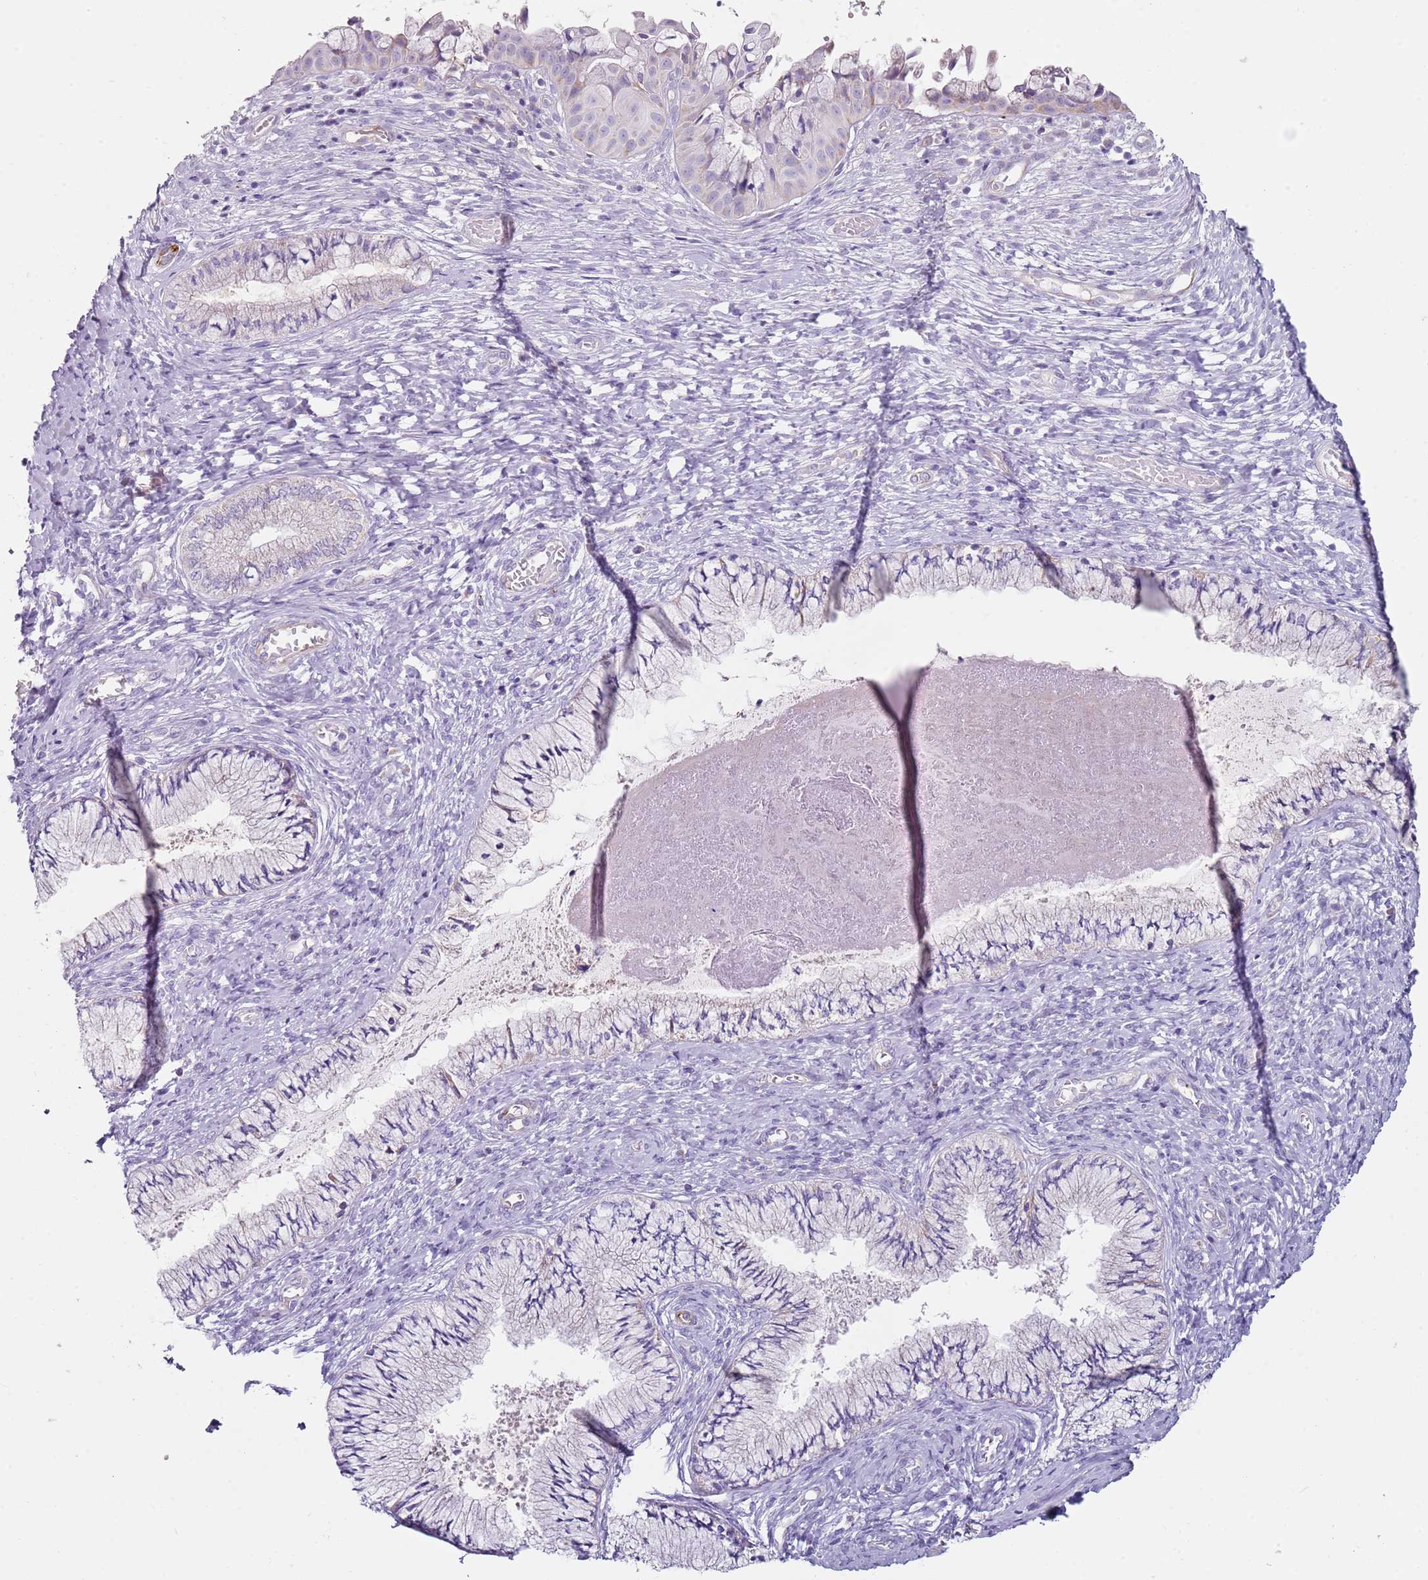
{"staining": {"intensity": "negative", "quantity": "none", "location": "none"}, "tissue": "cervix", "cell_type": "Glandular cells", "image_type": "normal", "snomed": [{"axis": "morphology", "description": "Normal tissue, NOS"}, {"axis": "topography", "description": "Cervix"}], "caption": "This is an IHC photomicrograph of benign human cervix. There is no expression in glandular cells.", "gene": "ALS2", "patient": {"sex": "female", "age": 42}}